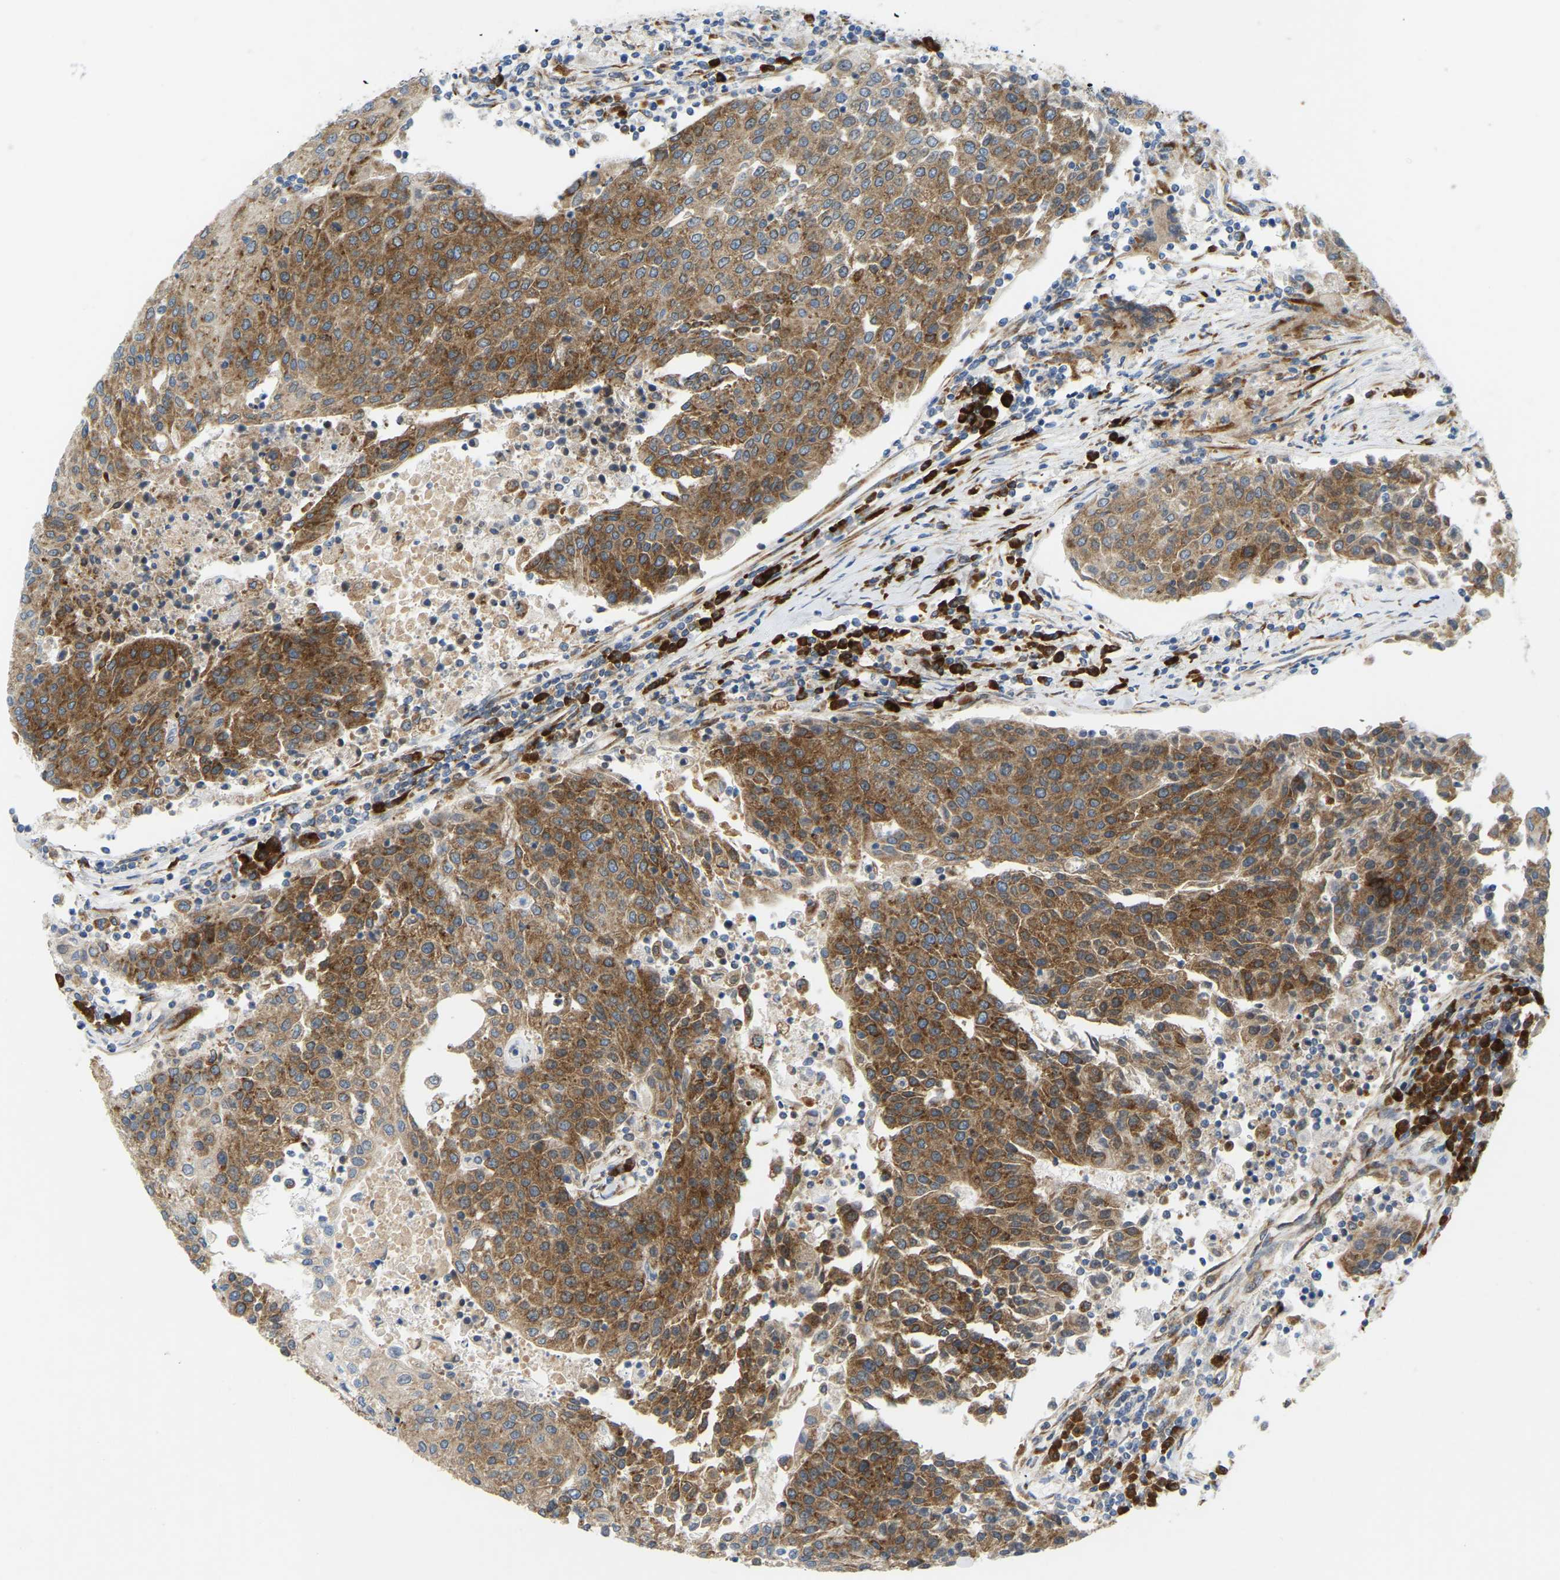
{"staining": {"intensity": "moderate", "quantity": ">75%", "location": "cytoplasmic/membranous"}, "tissue": "urothelial cancer", "cell_type": "Tumor cells", "image_type": "cancer", "snomed": [{"axis": "morphology", "description": "Urothelial carcinoma, High grade"}, {"axis": "topography", "description": "Urinary bladder"}], "caption": "Urothelial carcinoma (high-grade) stained for a protein reveals moderate cytoplasmic/membranous positivity in tumor cells.", "gene": "SND1", "patient": {"sex": "female", "age": 85}}